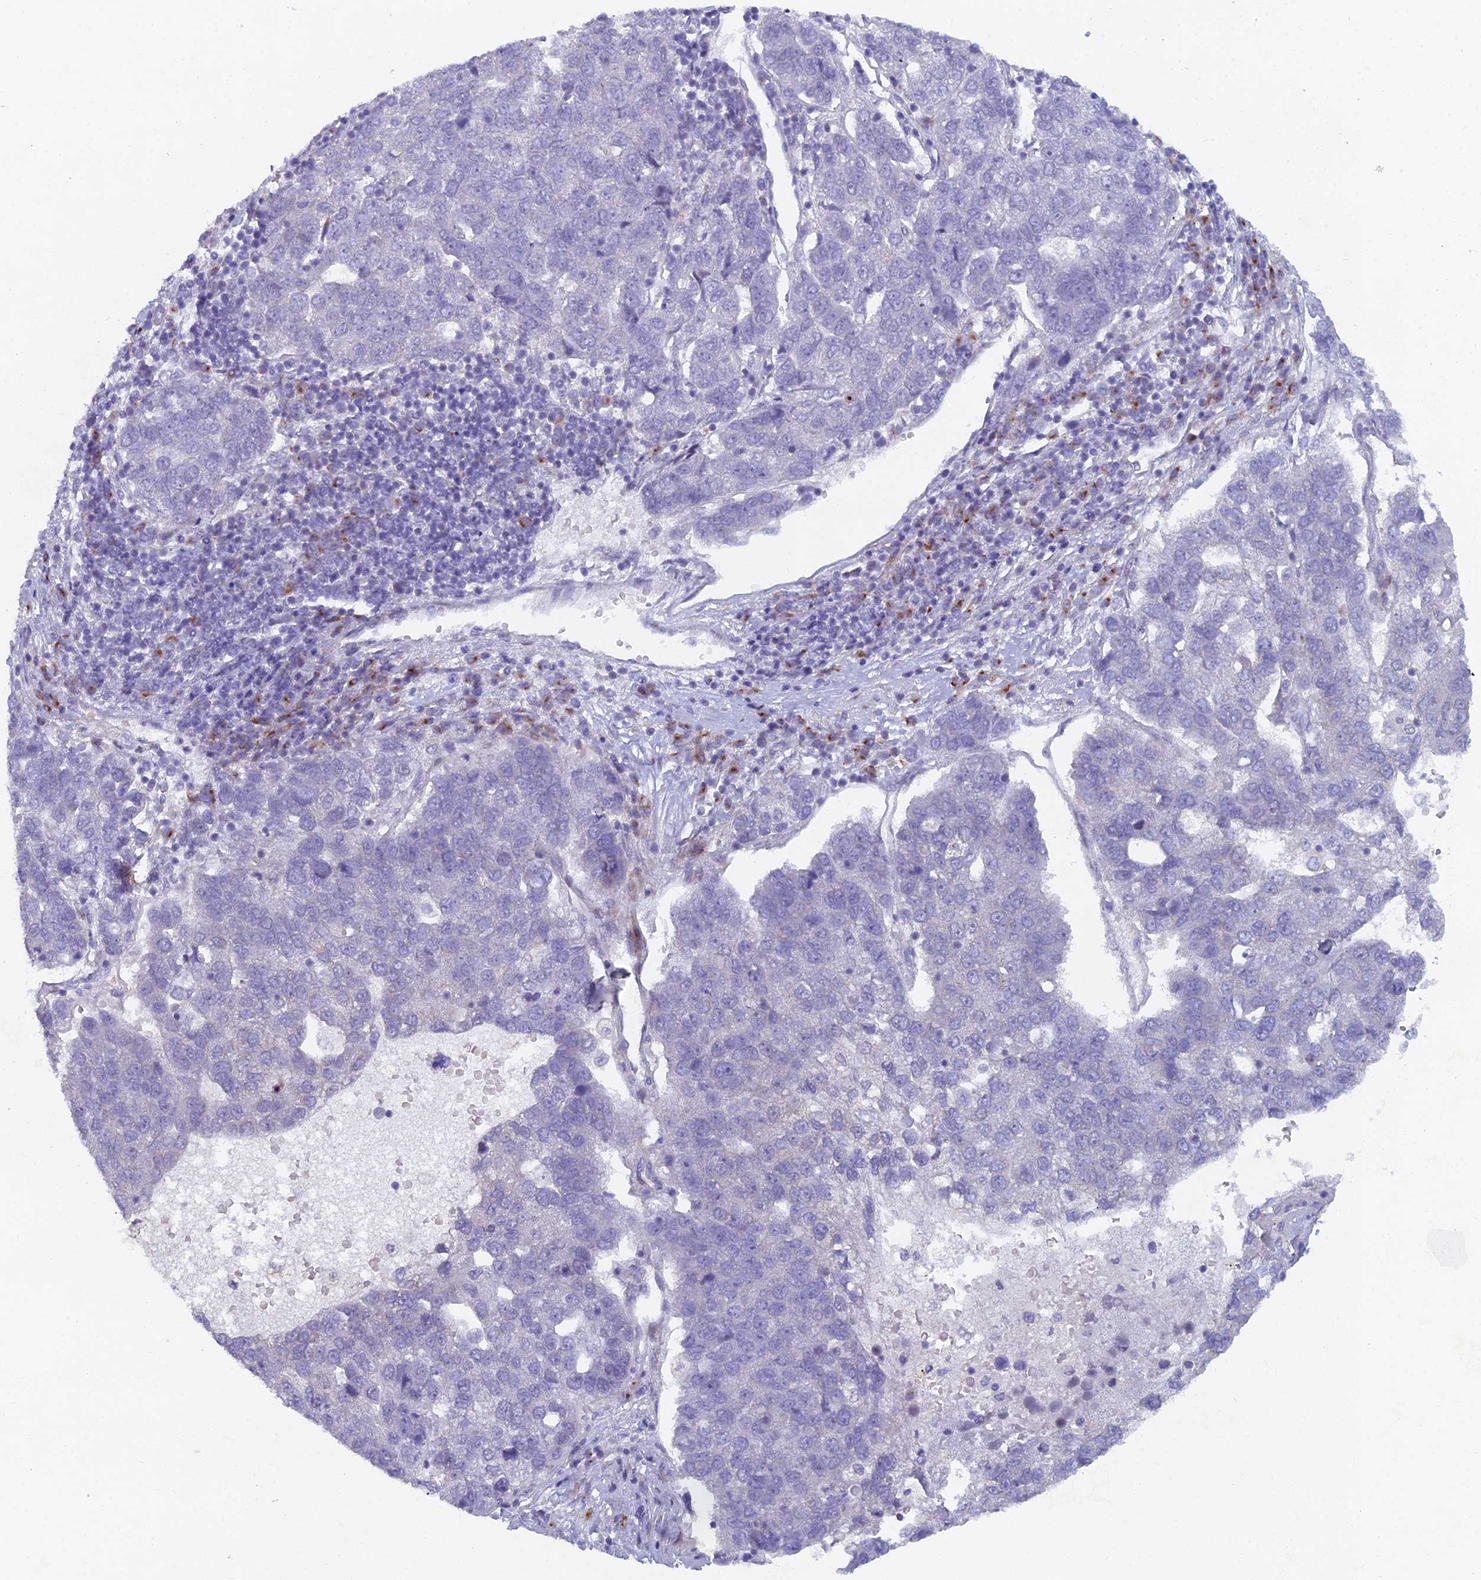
{"staining": {"intensity": "negative", "quantity": "none", "location": "none"}, "tissue": "pancreatic cancer", "cell_type": "Tumor cells", "image_type": "cancer", "snomed": [{"axis": "morphology", "description": "Adenocarcinoma, NOS"}, {"axis": "topography", "description": "Pancreas"}], "caption": "Photomicrograph shows no significant protein expression in tumor cells of pancreatic cancer.", "gene": "B9D2", "patient": {"sex": "female", "age": 61}}